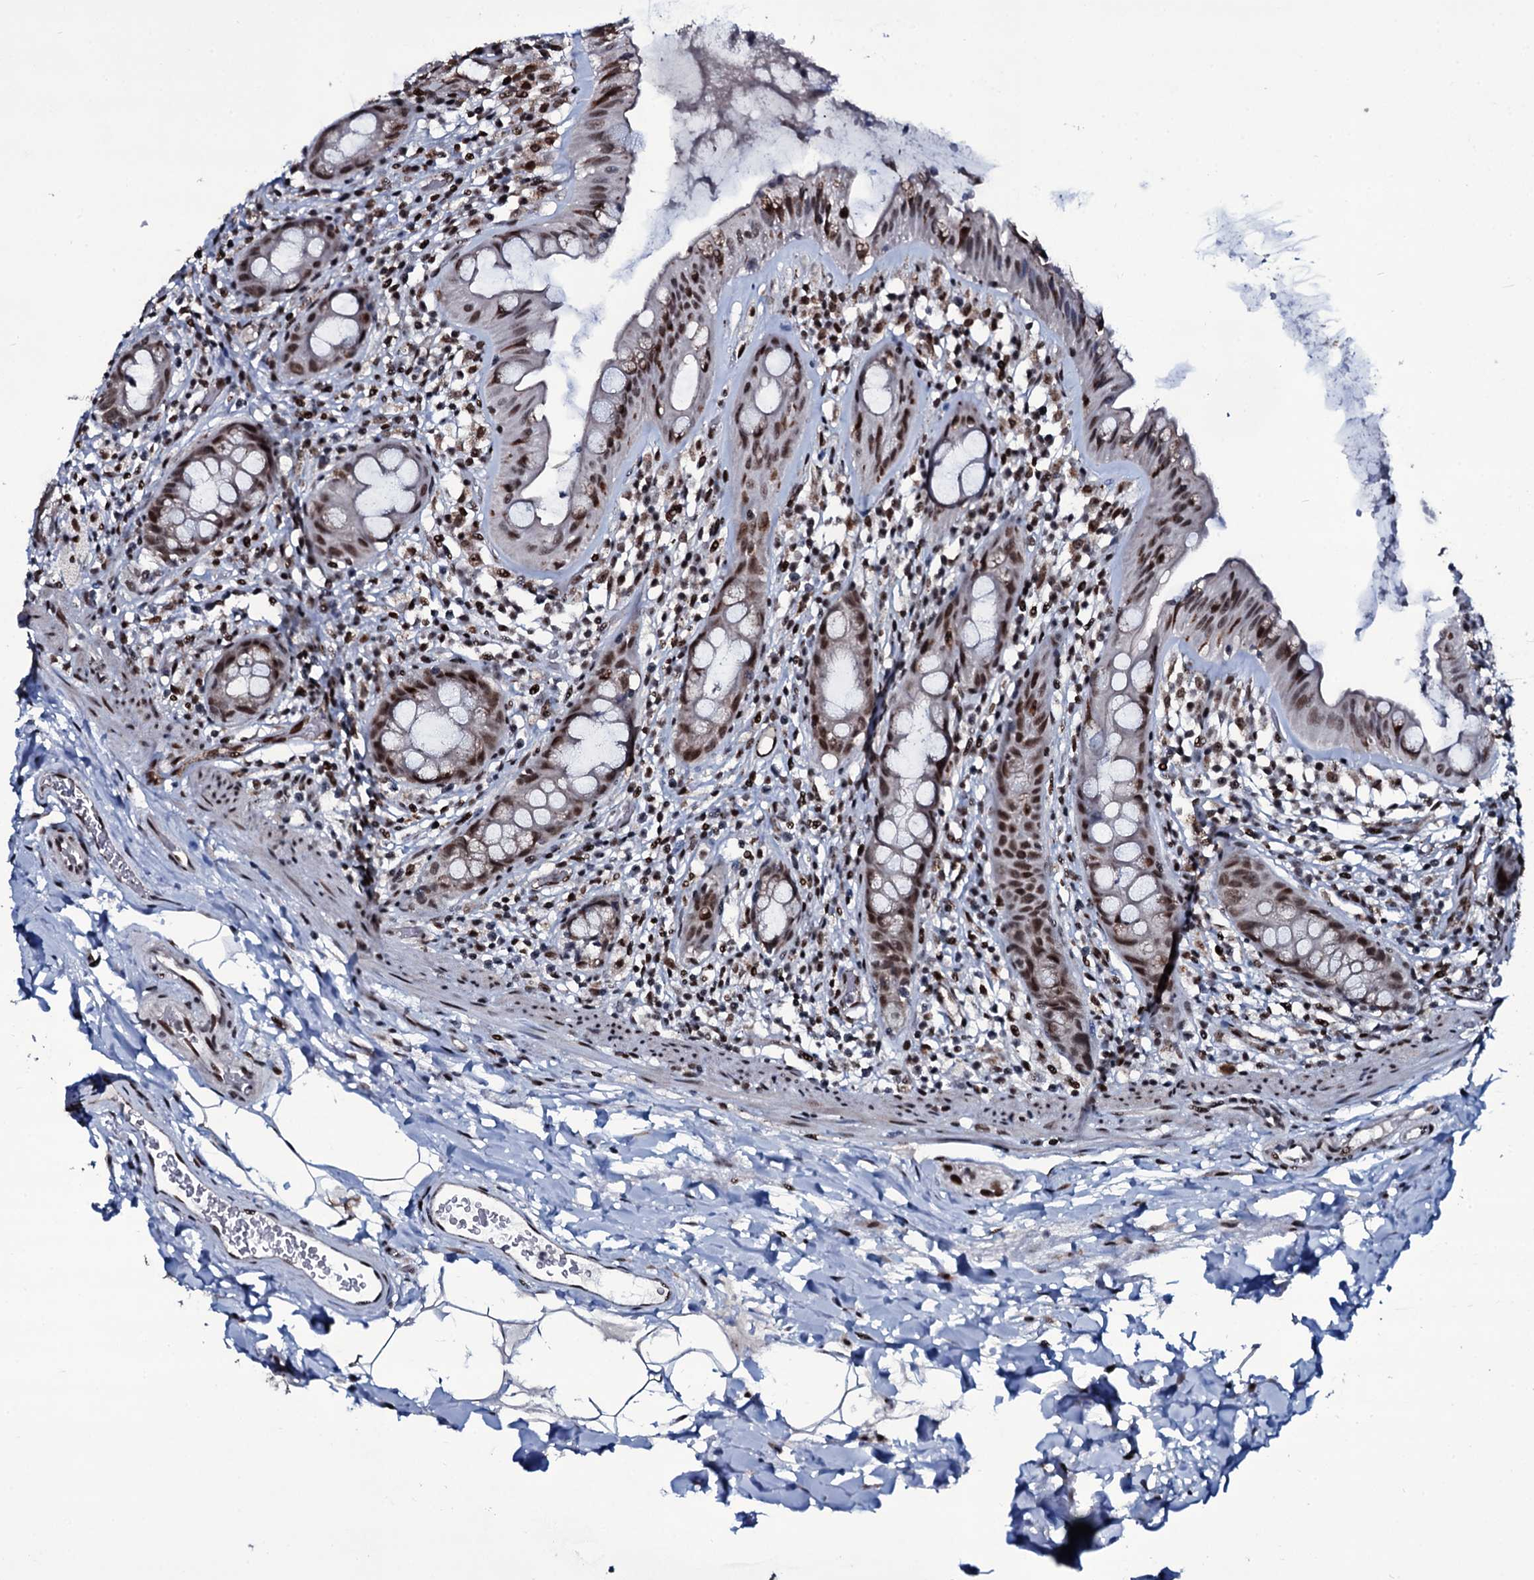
{"staining": {"intensity": "moderate", "quantity": ">75%", "location": "nuclear"}, "tissue": "rectum", "cell_type": "Glandular cells", "image_type": "normal", "snomed": [{"axis": "morphology", "description": "Normal tissue, NOS"}, {"axis": "topography", "description": "Rectum"}], "caption": "A photomicrograph of rectum stained for a protein displays moderate nuclear brown staining in glandular cells. (Stains: DAB (3,3'-diaminobenzidine) in brown, nuclei in blue, Microscopy: brightfield microscopy at high magnification).", "gene": "ZMIZ2", "patient": {"sex": "female", "age": 57}}